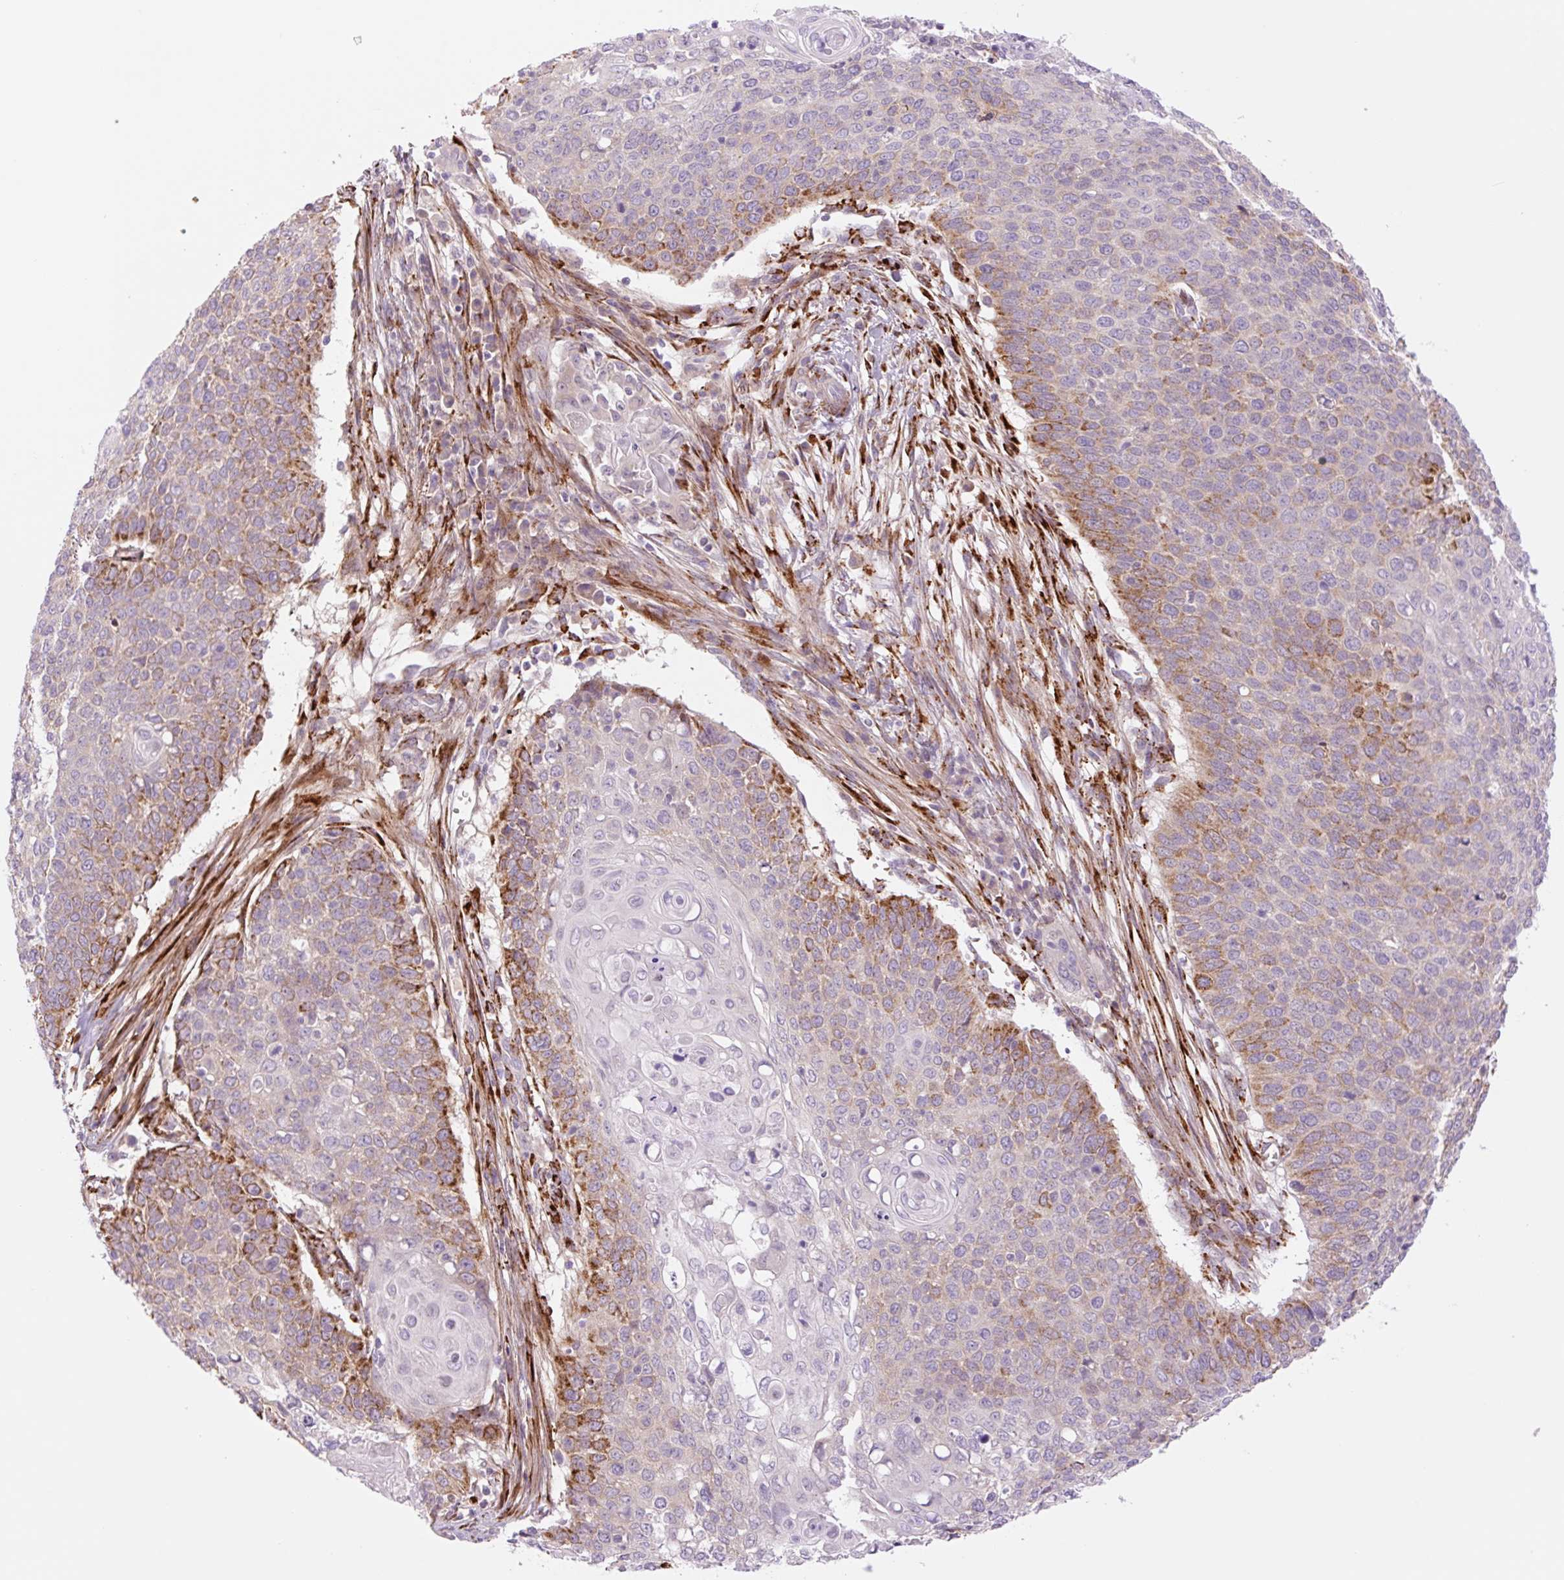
{"staining": {"intensity": "moderate", "quantity": "25%-75%", "location": "cytoplasmic/membranous"}, "tissue": "cervical cancer", "cell_type": "Tumor cells", "image_type": "cancer", "snomed": [{"axis": "morphology", "description": "Squamous cell carcinoma, NOS"}, {"axis": "topography", "description": "Cervix"}], "caption": "Human squamous cell carcinoma (cervical) stained with a protein marker exhibits moderate staining in tumor cells.", "gene": "COL5A1", "patient": {"sex": "female", "age": 39}}